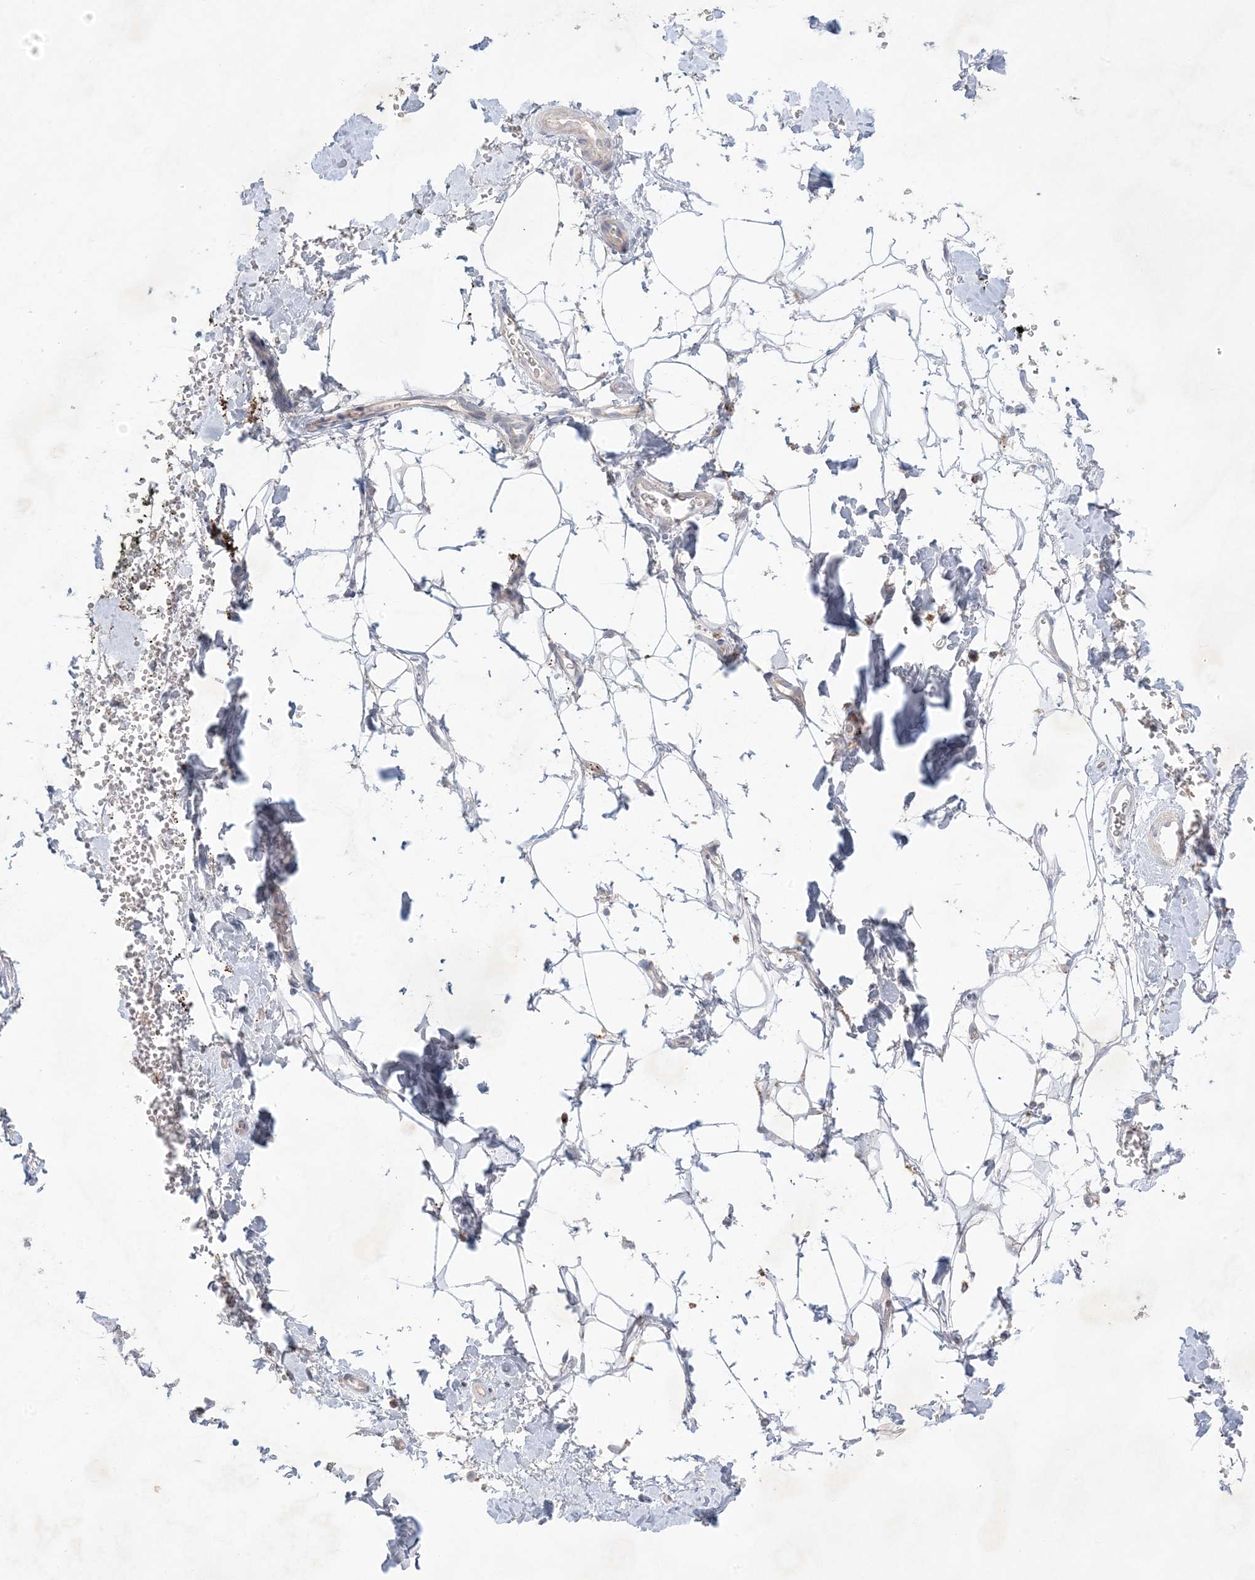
{"staining": {"intensity": "weak", "quantity": ">75%", "location": "cytoplasmic/membranous"}, "tissue": "adipose tissue", "cell_type": "Adipocytes", "image_type": "normal", "snomed": [{"axis": "morphology", "description": "Normal tissue, NOS"}, {"axis": "morphology", "description": "Adenocarcinoma, NOS"}, {"axis": "topography", "description": "Pancreas"}, {"axis": "topography", "description": "Peripheral nerve tissue"}], "caption": "Weak cytoplasmic/membranous expression is appreciated in approximately >75% of adipocytes in normal adipose tissue.", "gene": "KCTD6", "patient": {"sex": "male", "age": 59}}